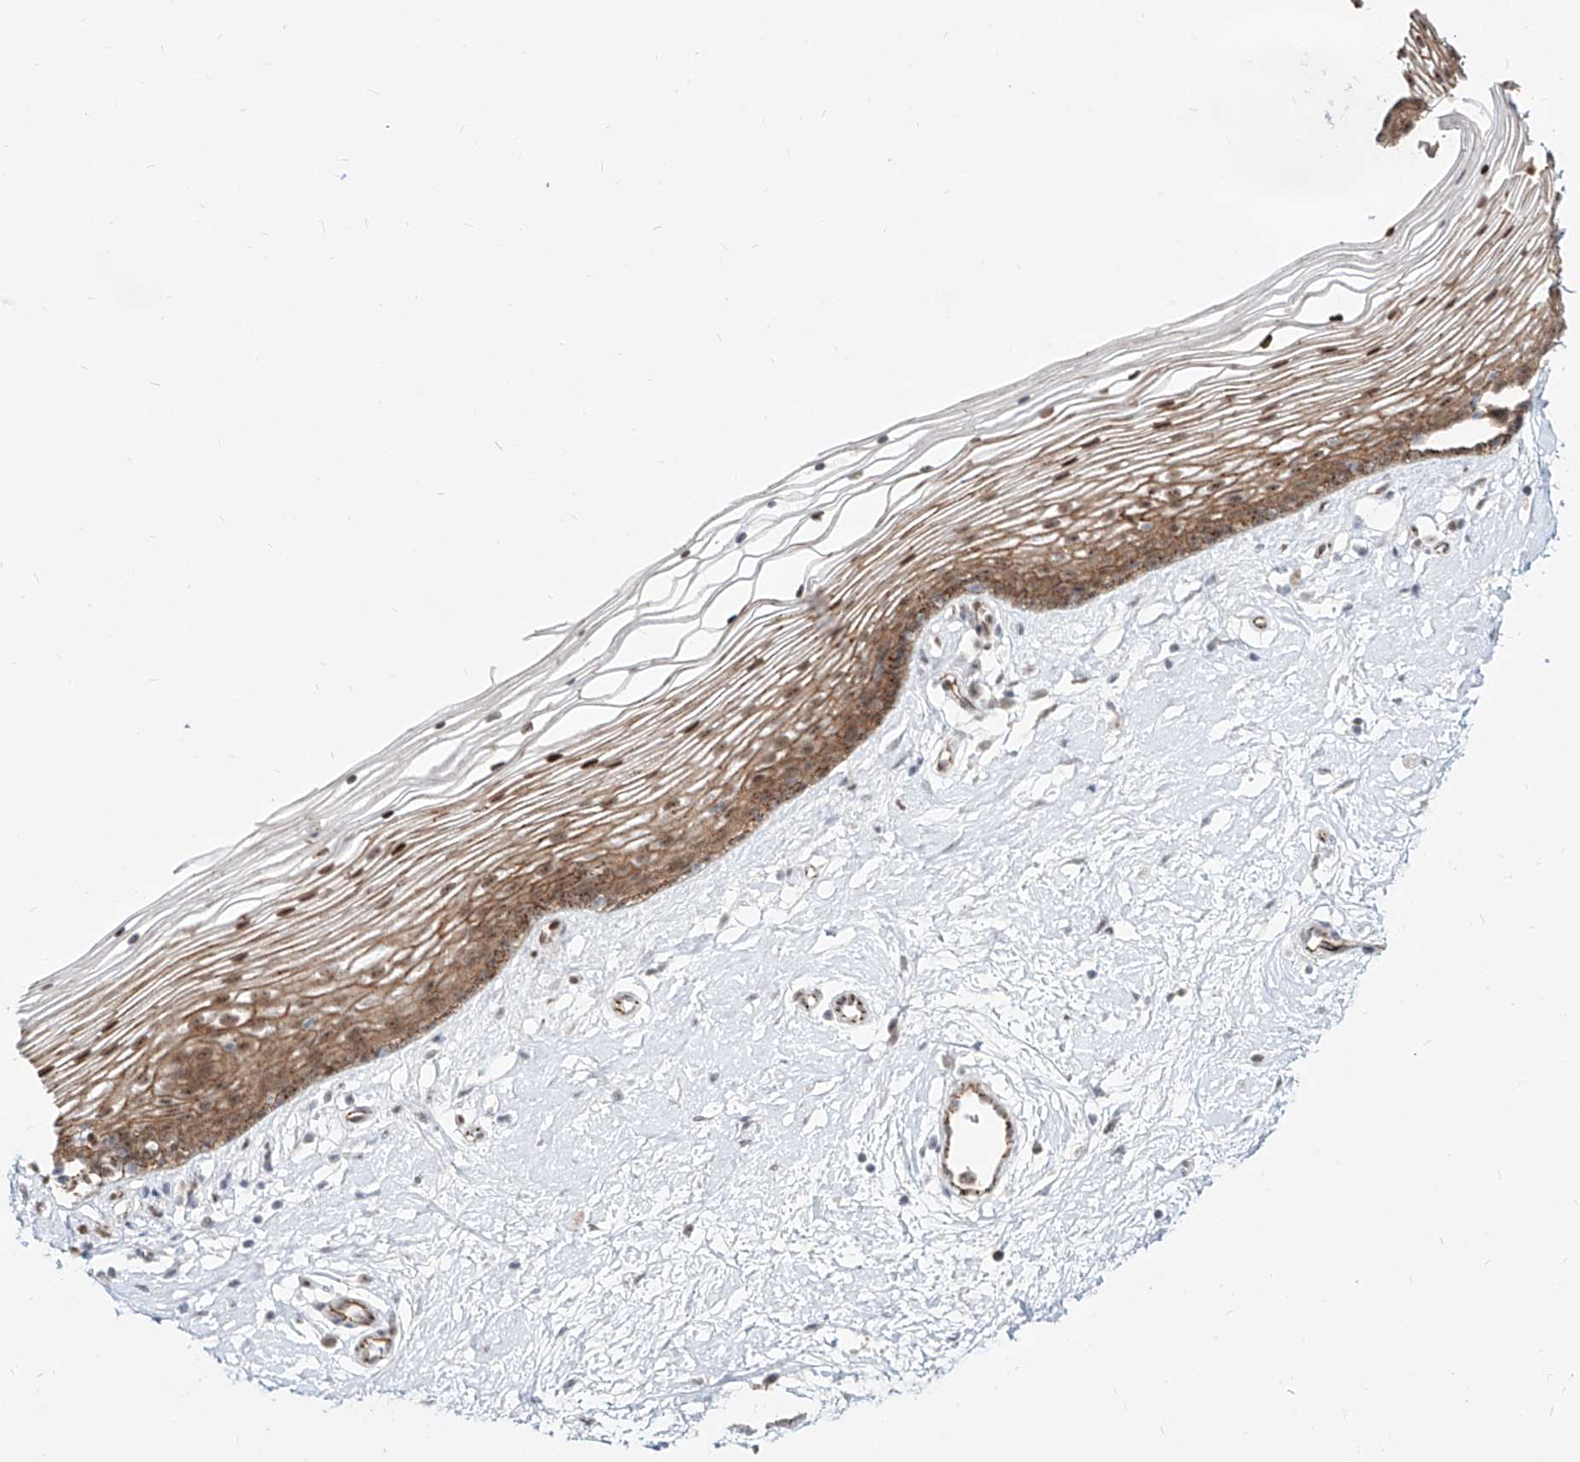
{"staining": {"intensity": "moderate", "quantity": "25%-75%", "location": "cytoplasmic/membranous,nuclear"}, "tissue": "vagina", "cell_type": "Squamous epithelial cells", "image_type": "normal", "snomed": [{"axis": "morphology", "description": "Normal tissue, NOS"}, {"axis": "topography", "description": "Vagina"}], "caption": "IHC of normal vagina reveals medium levels of moderate cytoplasmic/membranous,nuclear positivity in approximately 25%-75% of squamous epithelial cells.", "gene": "ZNF710", "patient": {"sex": "female", "age": 46}}